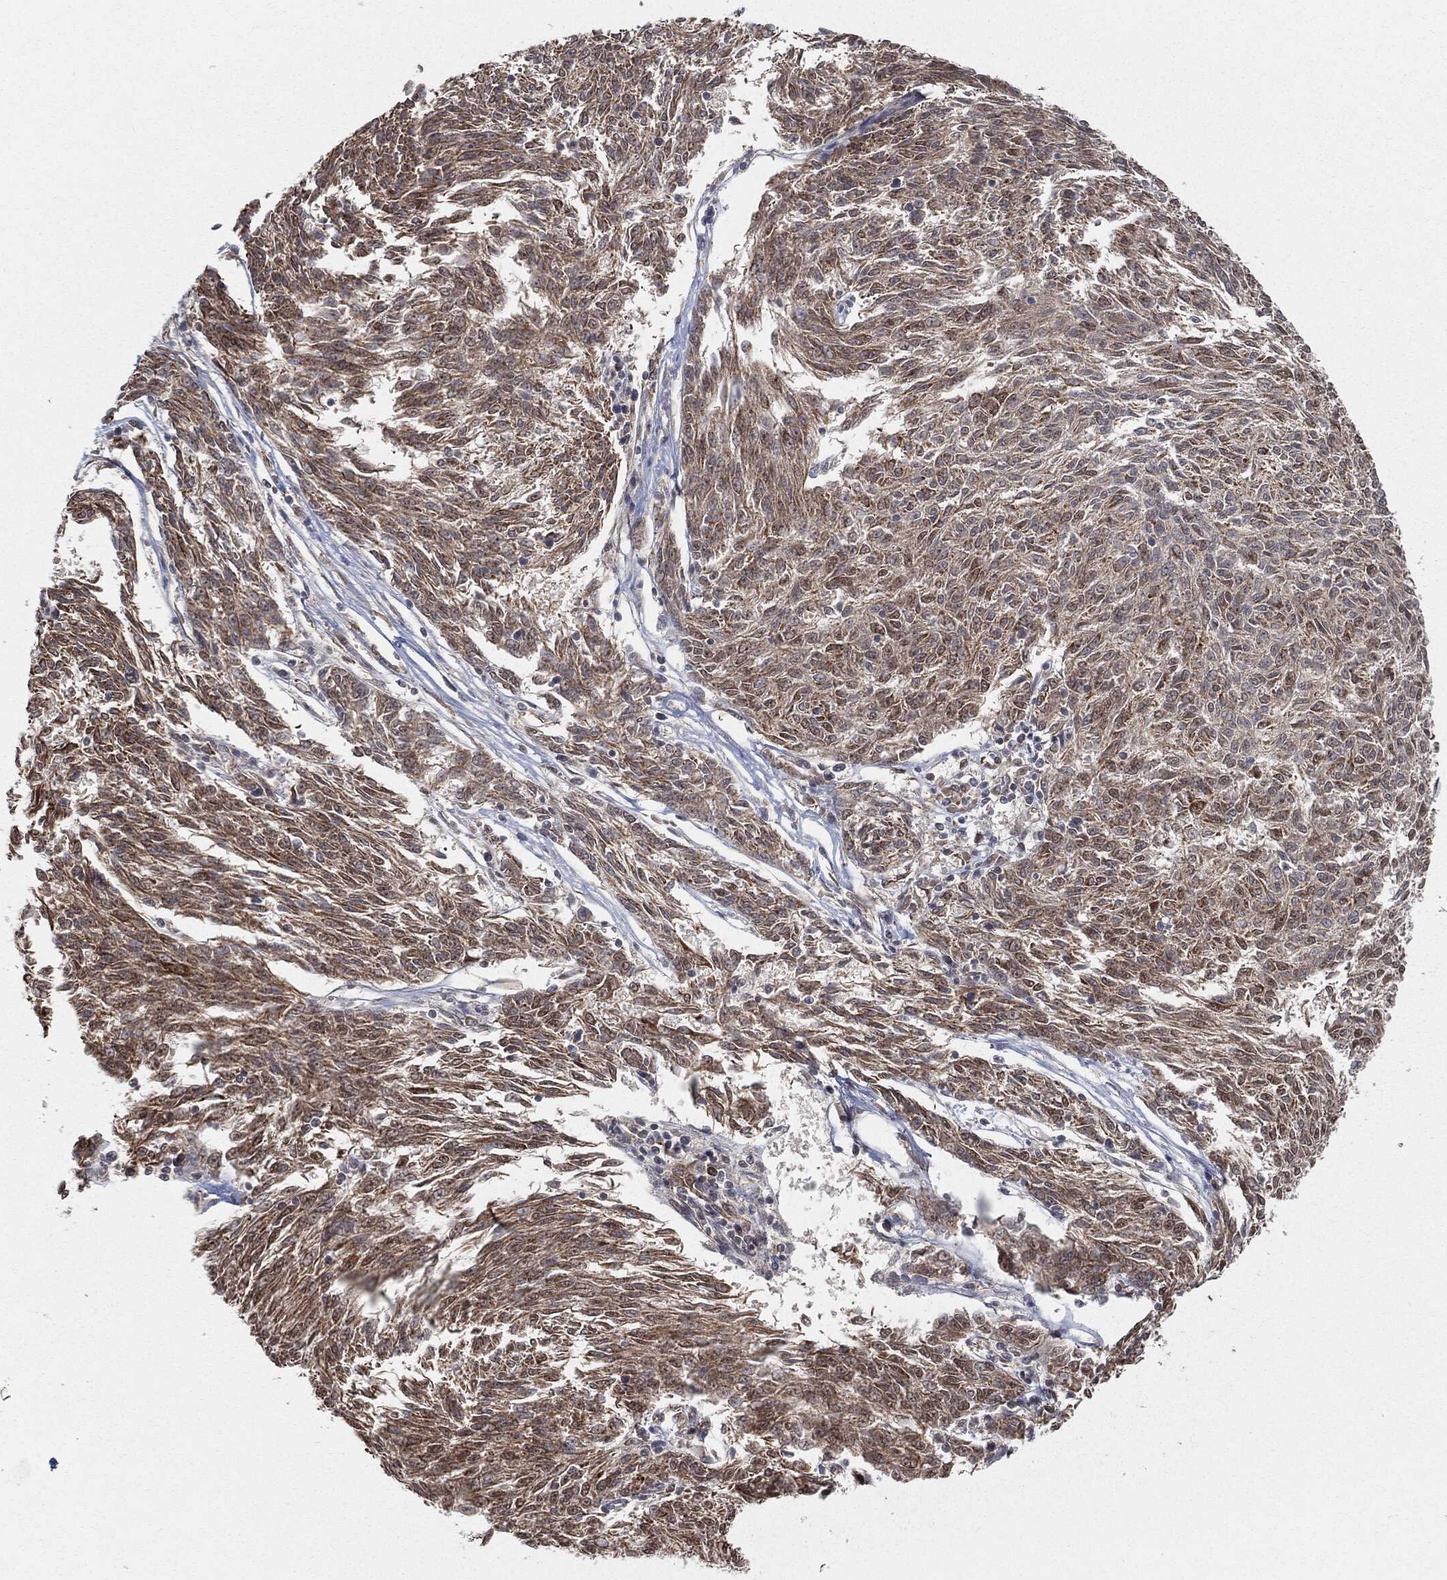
{"staining": {"intensity": "moderate", "quantity": ">75%", "location": "cytoplasmic/membranous"}, "tissue": "melanoma", "cell_type": "Tumor cells", "image_type": "cancer", "snomed": [{"axis": "morphology", "description": "Malignant melanoma, NOS"}, {"axis": "topography", "description": "Skin"}], "caption": "The histopathology image demonstrates a brown stain indicating the presence of a protein in the cytoplasmic/membranous of tumor cells in melanoma. (brown staining indicates protein expression, while blue staining denotes nuclei).", "gene": "TP53RK", "patient": {"sex": "female", "age": 72}}